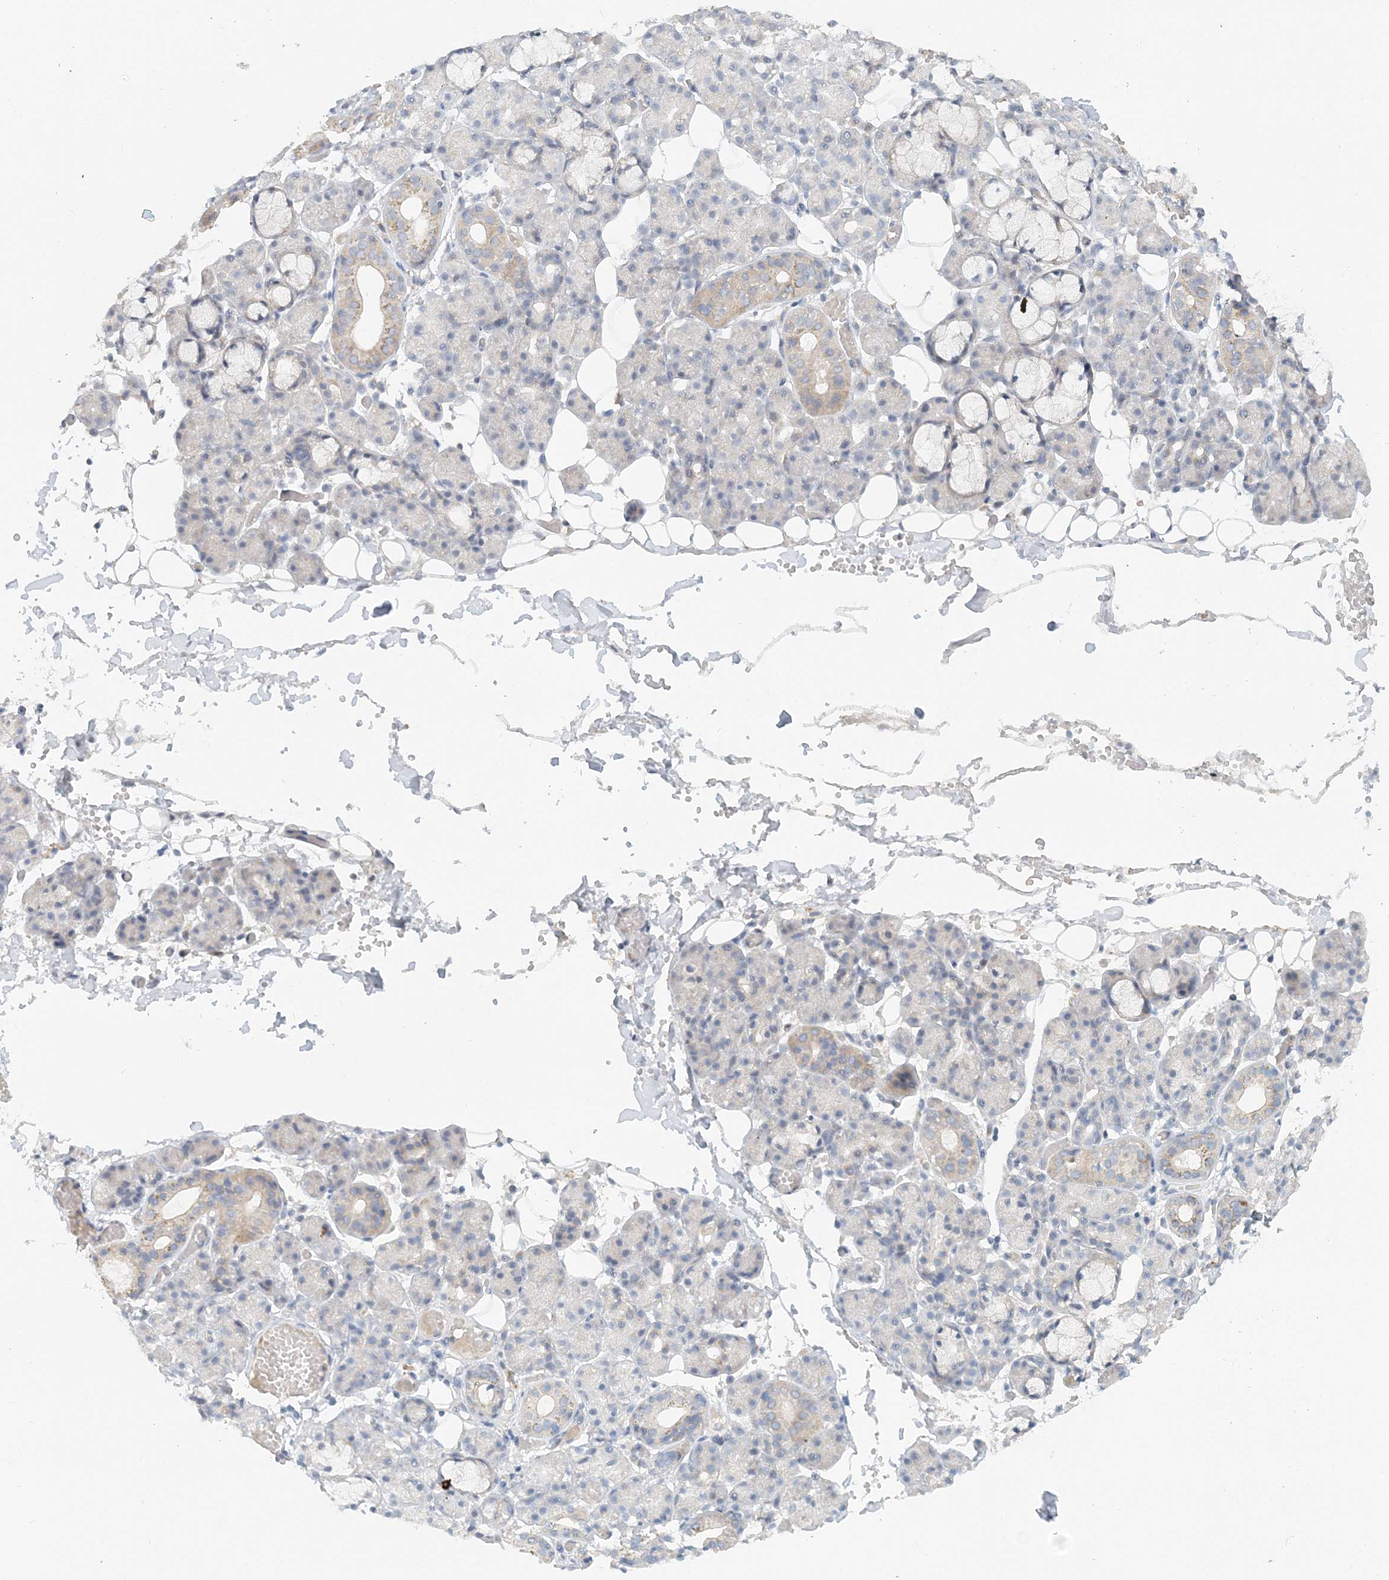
{"staining": {"intensity": "weak", "quantity": "<25%", "location": "cytoplasmic/membranous"}, "tissue": "salivary gland", "cell_type": "Glandular cells", "image_type": "normal", "snomed": [{"axis": "morphology", "description": "Normal tissue, NOS"}, {"axis": "topography", "description": "Salivary gland"}], "caption": "IHC of normal salivary gland shows no expression in glandular cells.", "gene": "NAA11", "patient": {"sex": "male", "age": 63}}